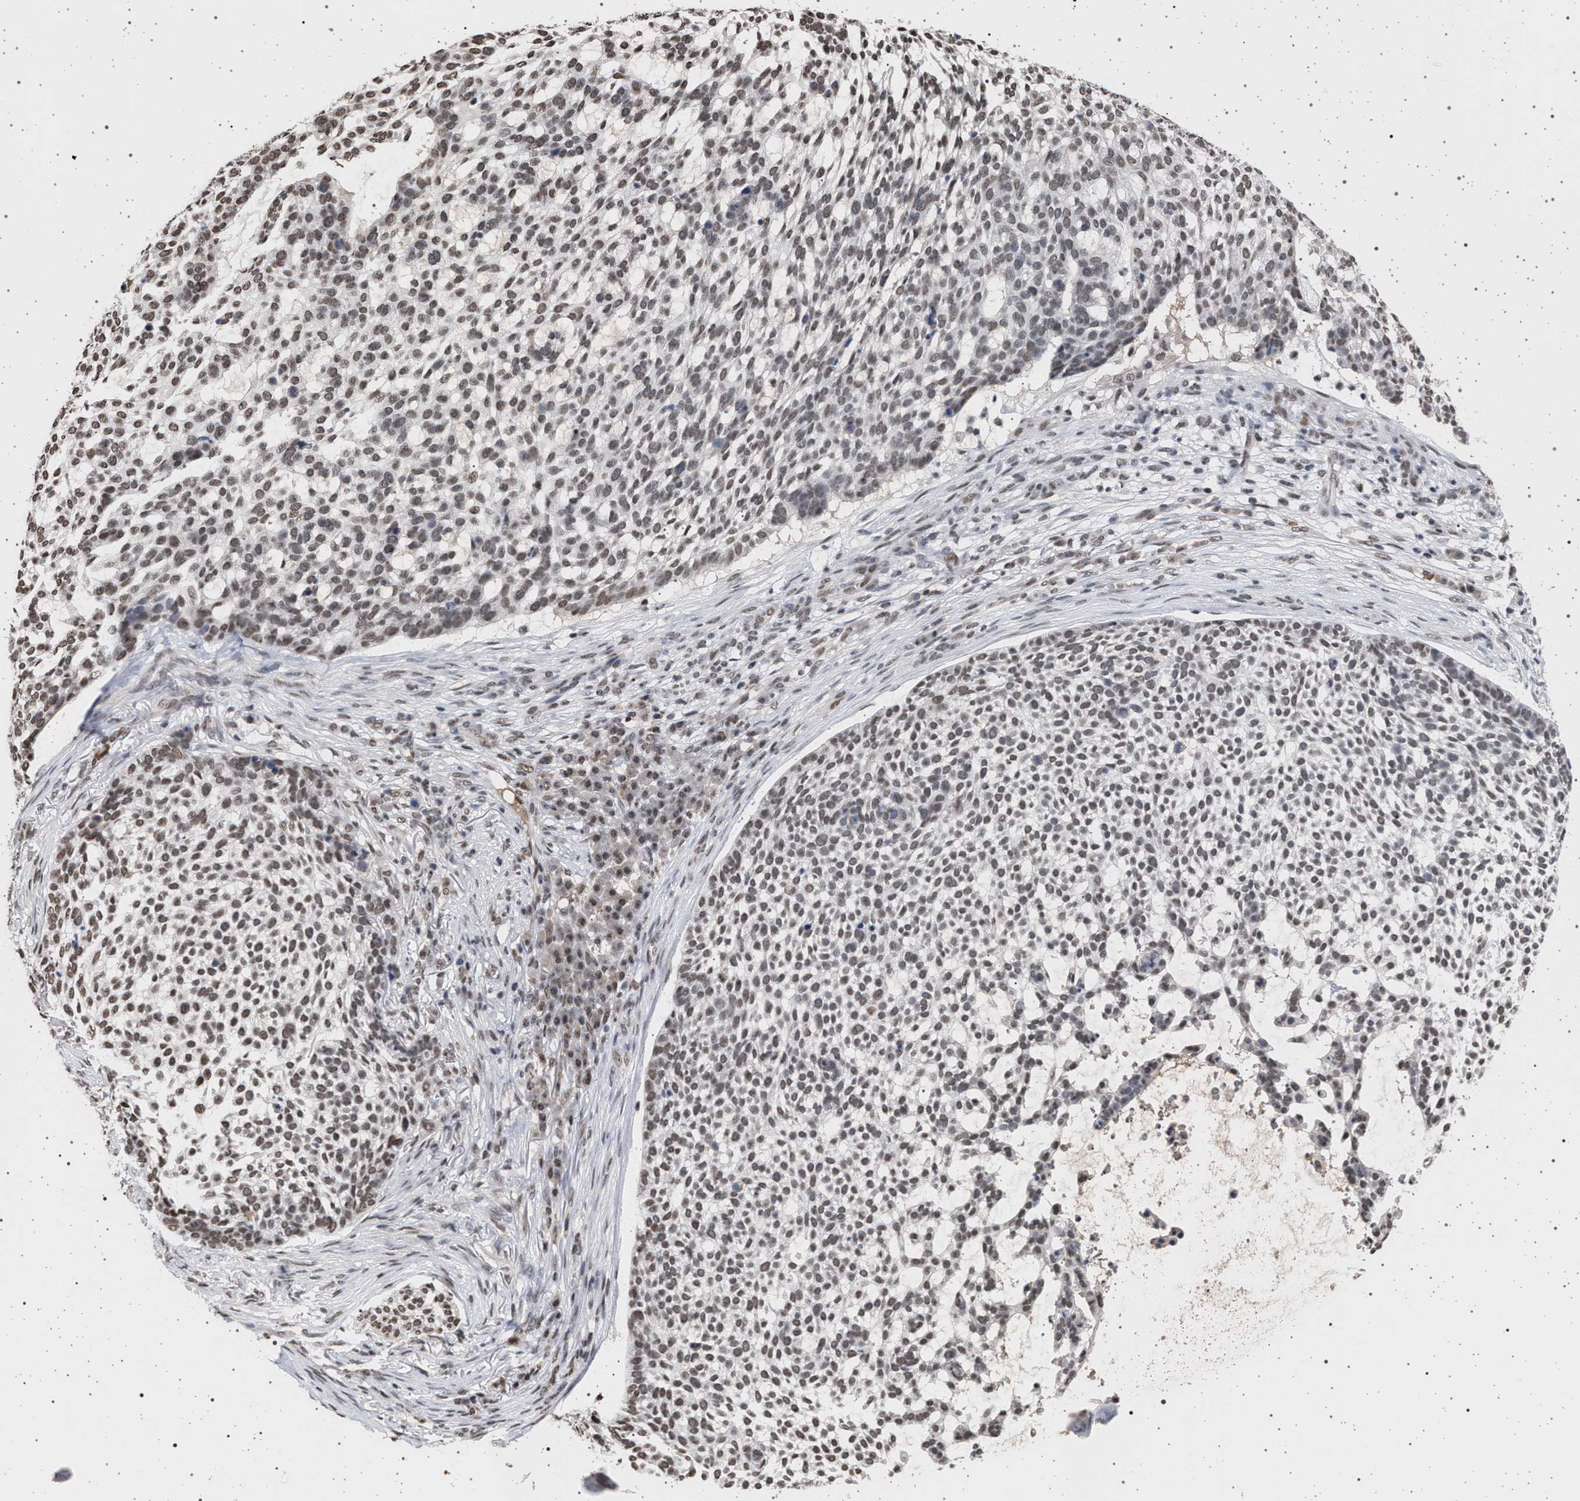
{"staining": {"intensity": "weak", "quantity": ">75%", "location": "nuclear"}, "tissue": "skin cancer", "cell_type": "Tumor cells", "image_type": "cancer", "snomed": [{"axis": "morphology", "description": "Basal cell carcinoma"}, {"axis": "topography", "description": "Skin"}], "caption": "Immunohistochemistry (IHC) histopathology image of neoplastic tissue: skin basal cell carcinoma stained using immunohistochemistry exhibits low levels of weak protein expression localized specifically in the nuclear of tumor cells, appearing as a nuclear brown color.", "gene": "PHF12", "patient": {"sex": "female", "age": 64}}